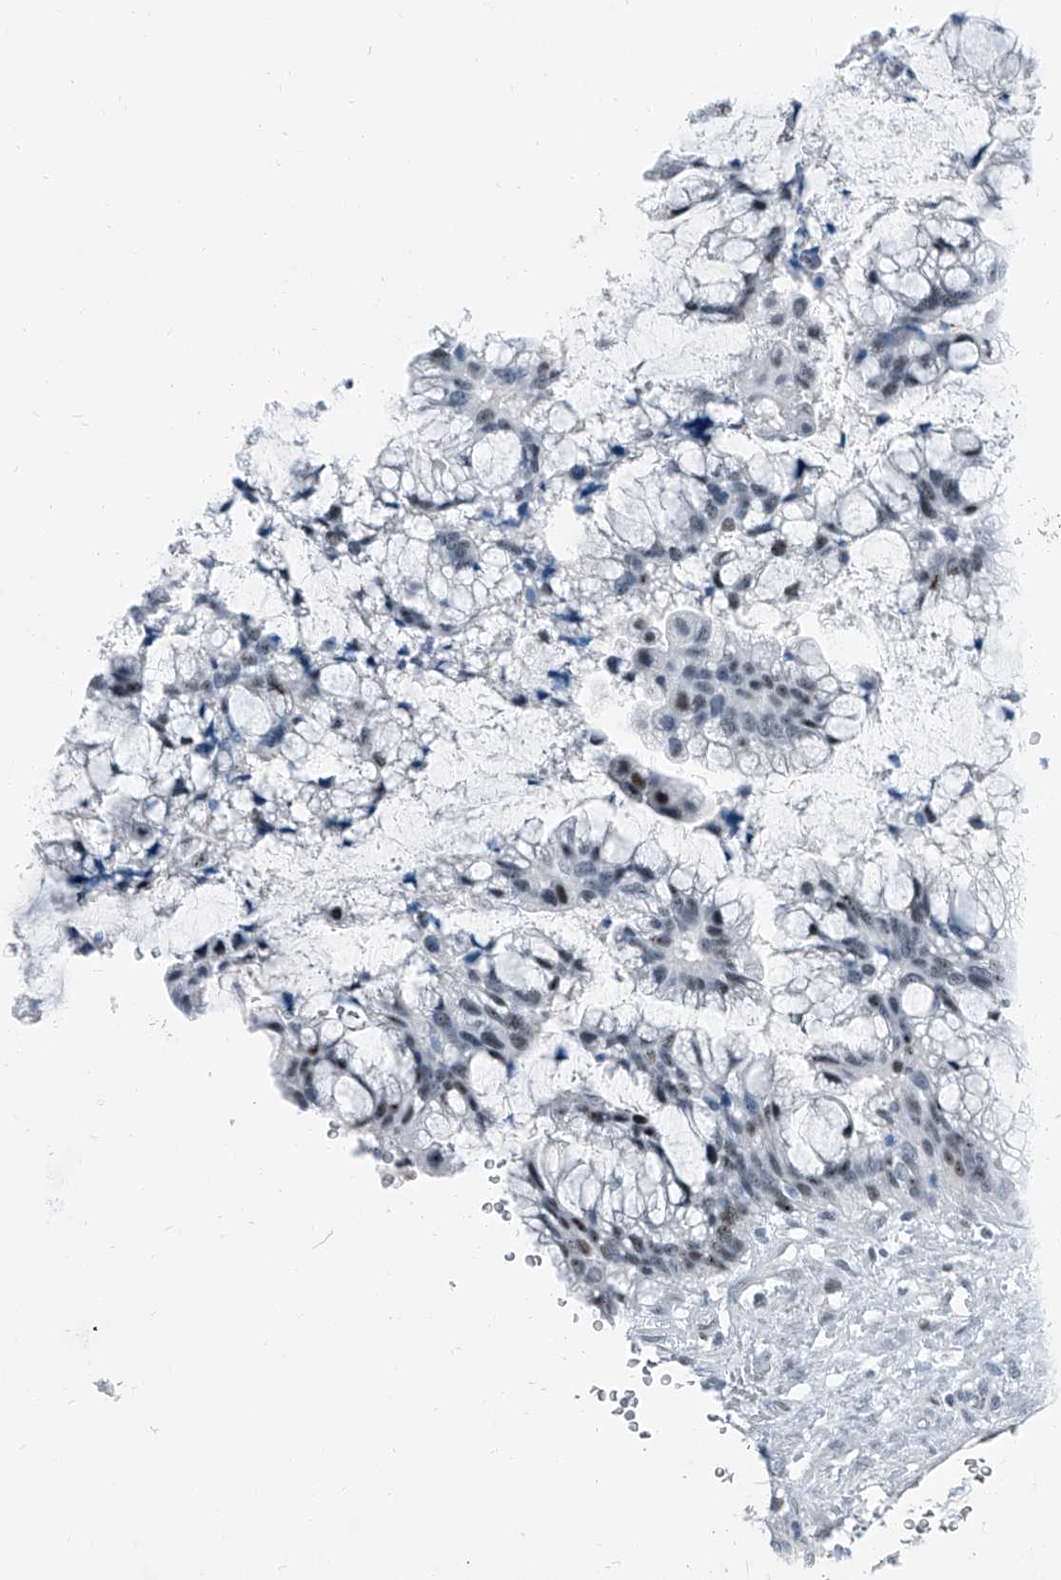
{"staining": {"intensity": "weak", "quantity": "<25%", "location": "nuclear"}, "tissue": "ovarian cancer", "cell_type": "Tumor cells", "image_type": "cancer", "snomed": [{"axis": "morphology", "description": "Cystadenocarcinoma, mucinous, NOS"}, {"axis": "topography", "description": "Ovary"}], "caption": "This is a micrograph of immunohistochemistry staining of mucinous cystadenocarcinoma (ovarian), which shows no positivity in tumor cells.", "gene": "RGN", "patient": {"sex": "female", "age": 37}}